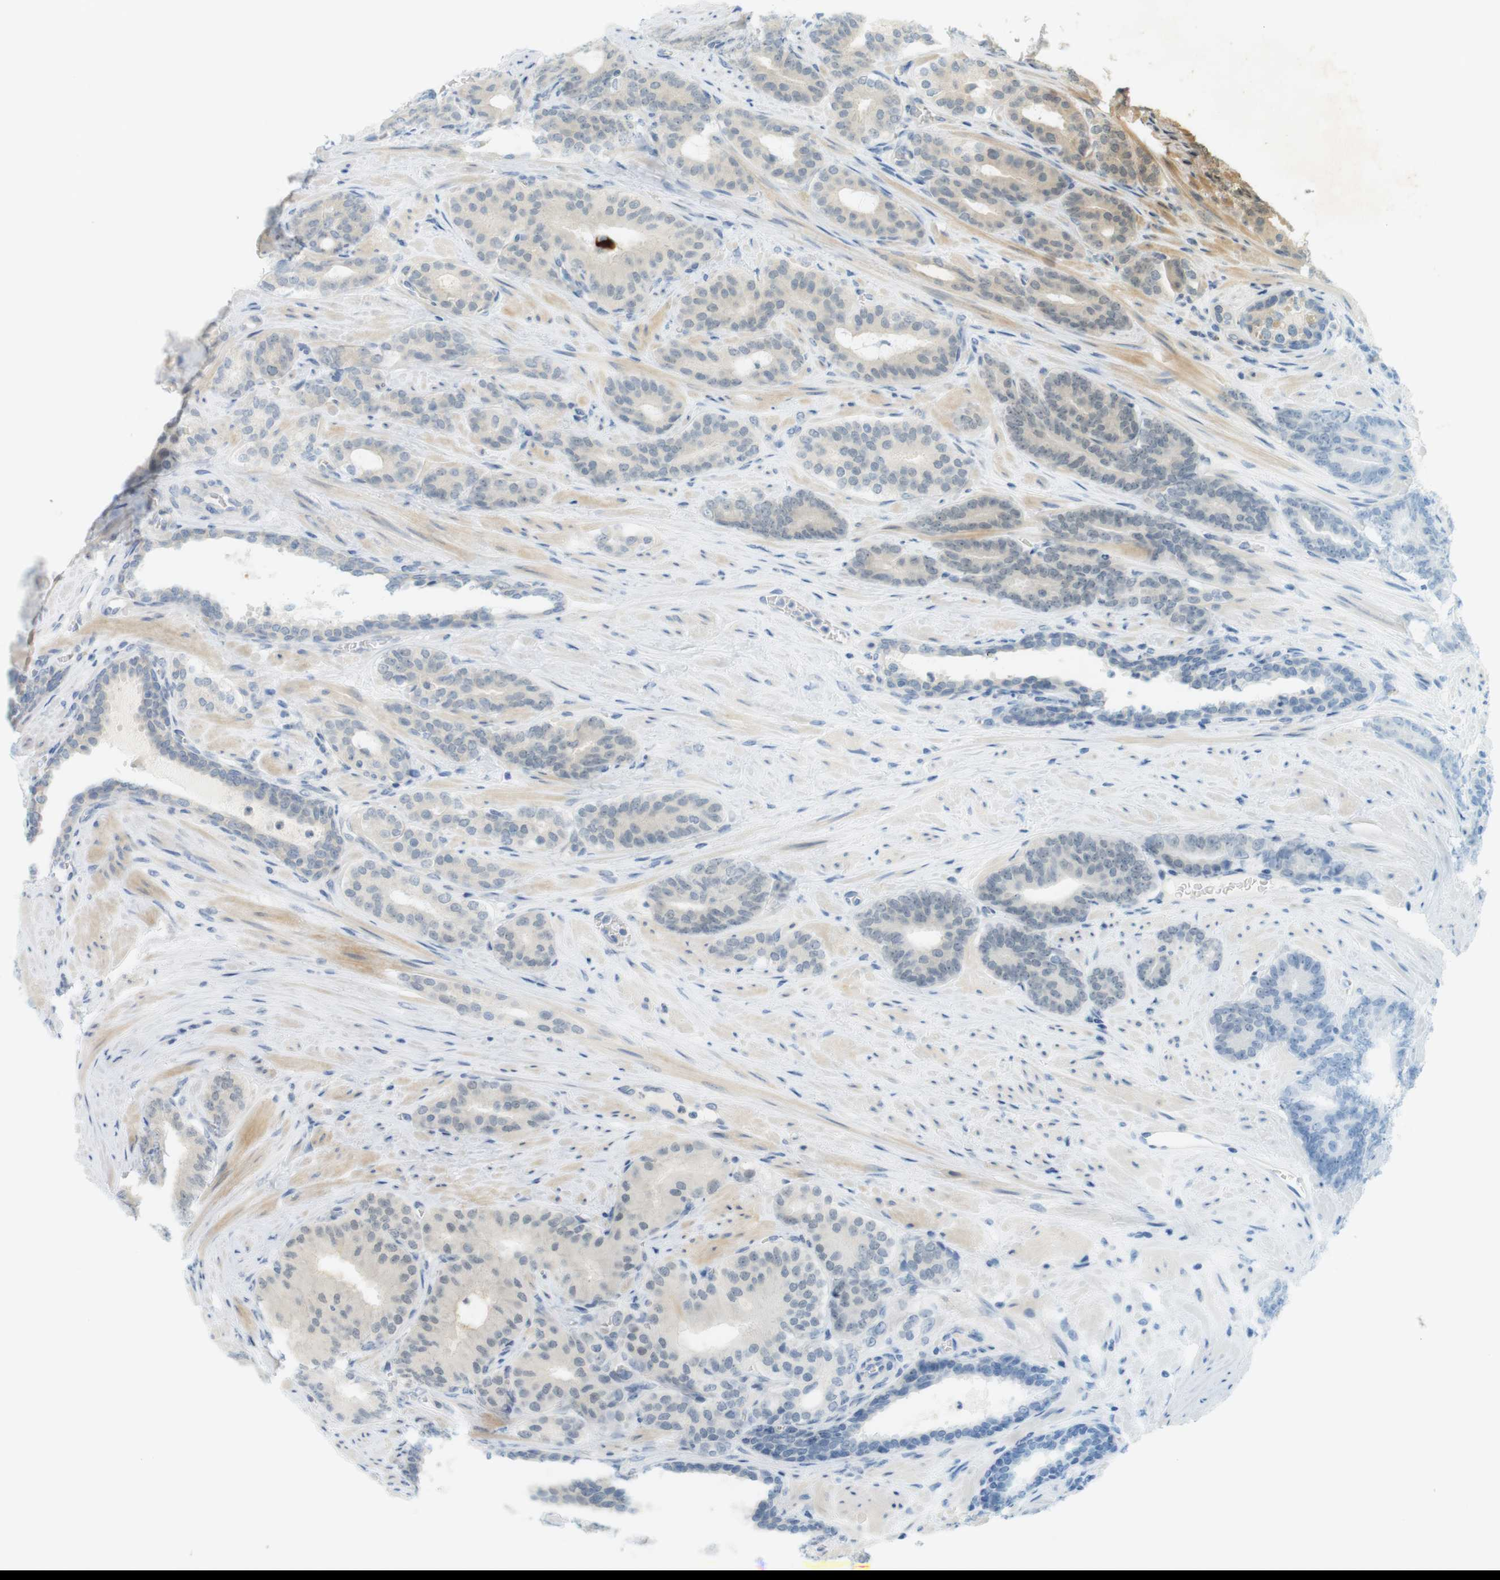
{"staining": {"intensity": "weak", "quantity": "25%-75%", "location": "cytoplasmic/membranous"}, "tissue": "prostate cancer", "cell_type": "Tumor cells", "image_type": "cancer", "snomed": [{"axis": "morphology", "description": "Adenocarcinoma, Low grade"}, {"axis": "topography", "description": "Prostate"}], "caption": "Immunohistochemistry (DAB) staining of human prostate cancer (low-grade adenocarcinoma) shows weak cytoplasmic/membranous protein expression in approximately 25%-75% of tumor cells.", "gene": "PA2G4", "patient": {"sex": "male", "age": 63}}